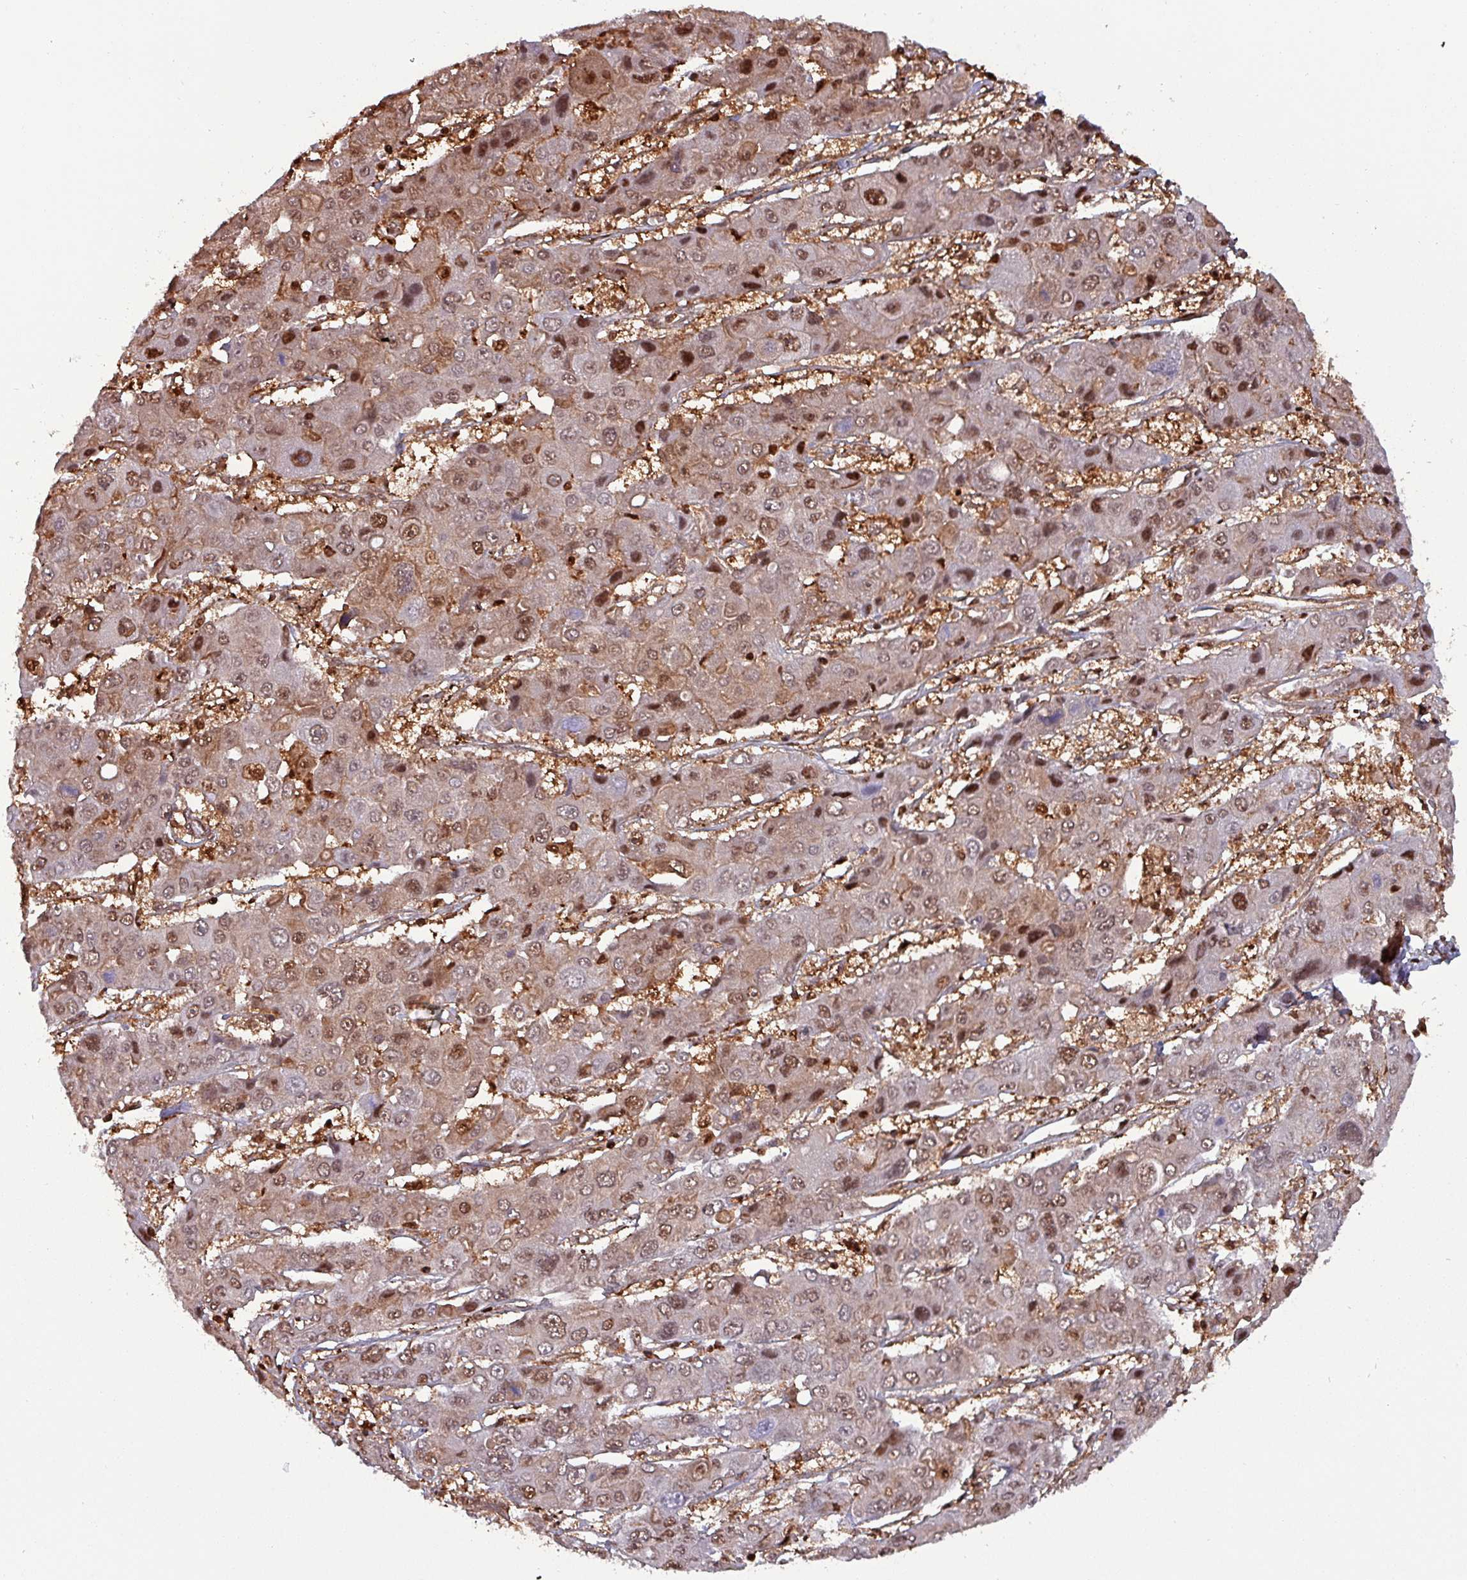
{"staining": {"intensity": "moderate", "quantity": ">75%", "location": "cytoplasmic/membranous,nuclear"}, "tissue": "liver cancer", "cell_type": "Tumor cells", "image_type": "cancer", "snomed": [{"axis": "morphology", "description": "Cholangiocarcinoma"}, {"axis": "topography", "description": "Liver"}], "caption": "Liver cancer (cholangiocarcinoma) stained for a protein displays moderate cytoplasmic/membranous and nuclear positivity in tumor cells.", "gene": "PSMB8", "patient": {"sex": "male", "age": 67}}